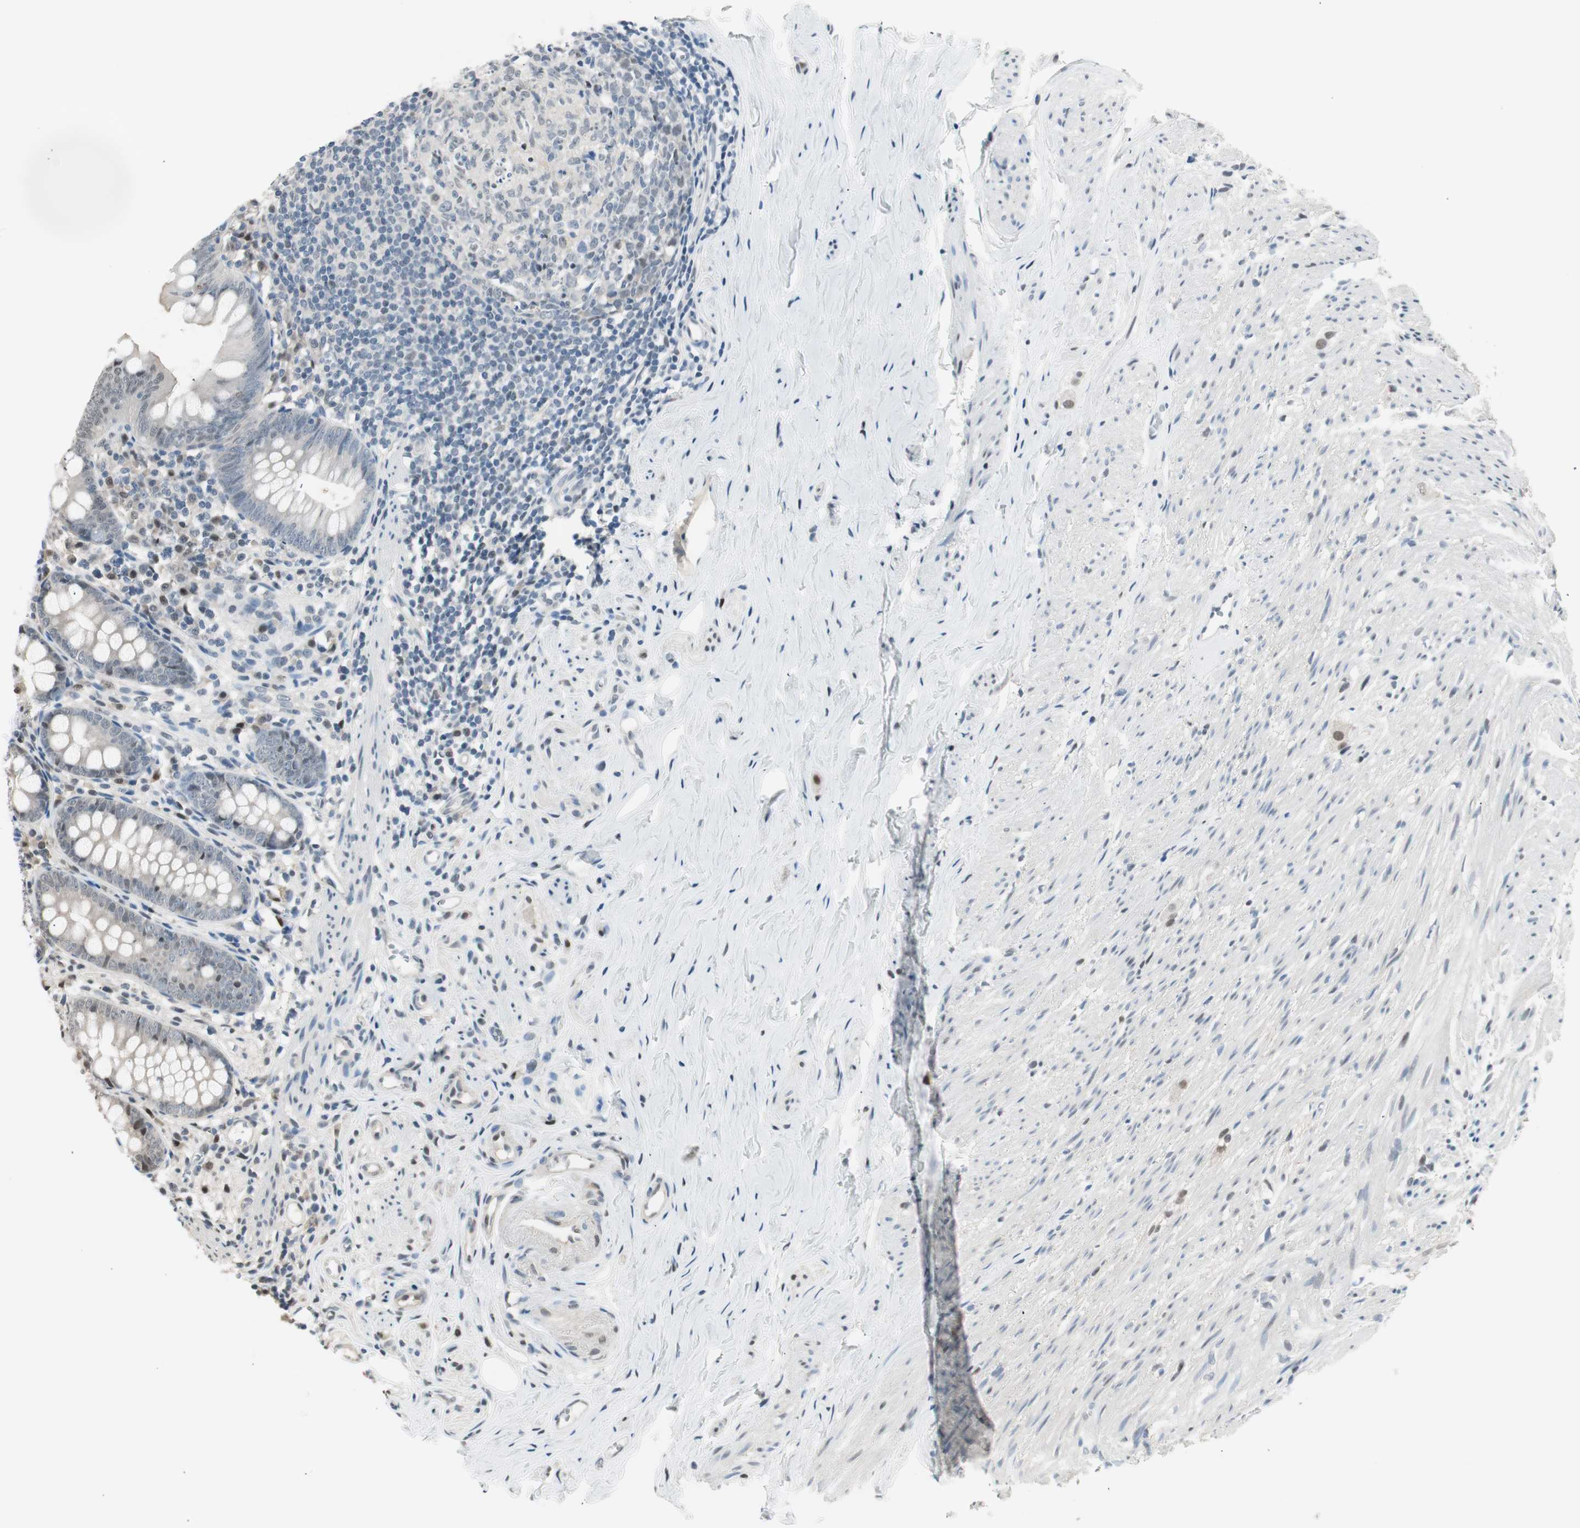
{"staining": {"intensity": "weak", "quantity": "<25%", "location": "nuclear"}, "tissue": "appendix", "cell_type": "Glandular cells", "image_type": "normal", "snomed": [{"axis": "morphology", "description": "Normal tissue, NOS"}, {"axis": "topography", "description": "Appendix"}], "caption": "This is an immunohistochemistry (IHC) photomicrograph of normal human appendix. There is no expression in glandular cells.", "gene": "LONP2", "patient": {"sex": "female", "age": 77}}